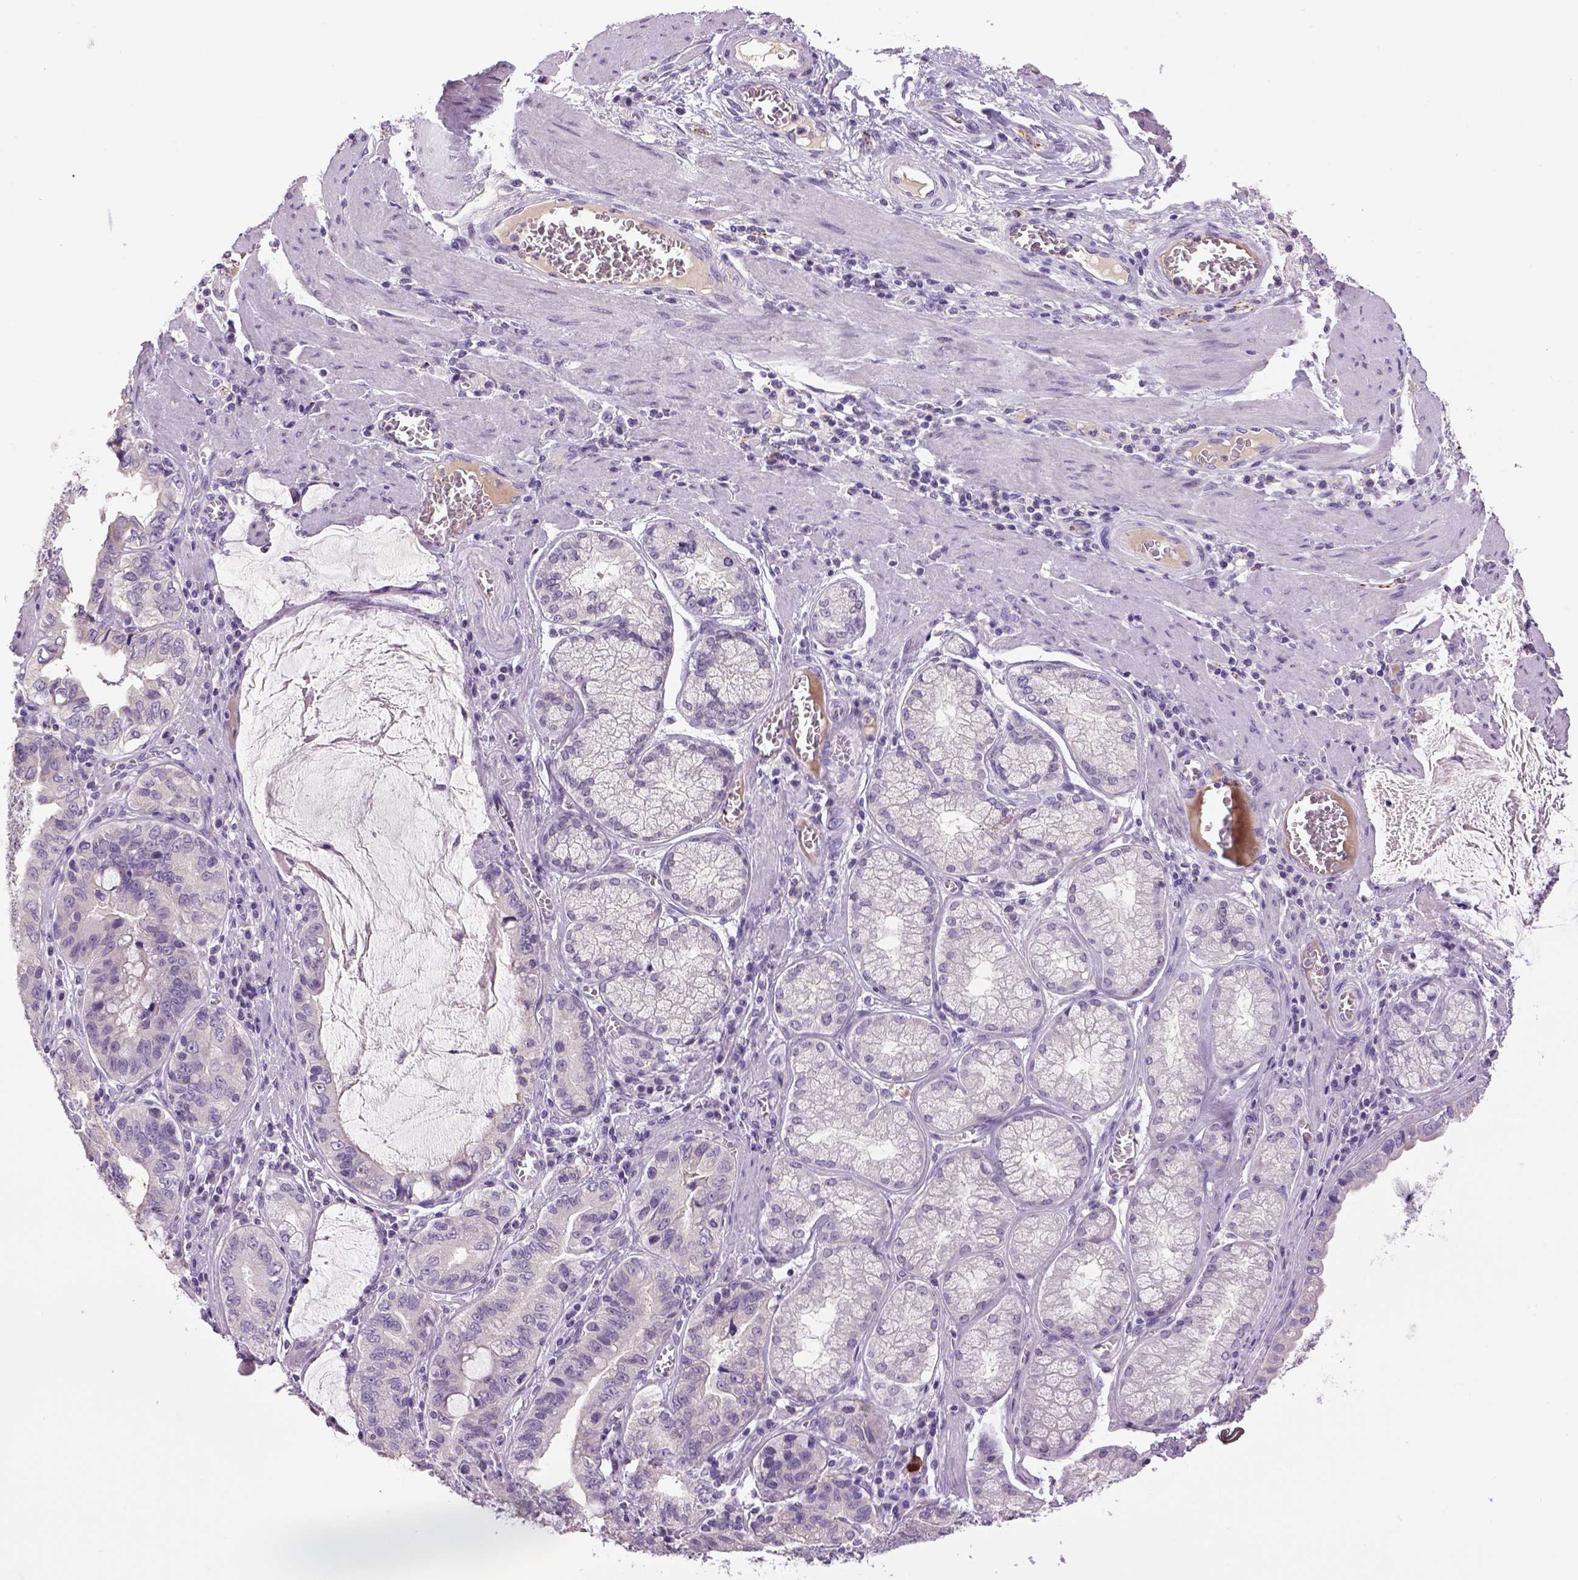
{"staining": {"intensity": "negative", "quantity": "none", "location": "none"}, "tissue": "stomach cancer", "cell_type": "Tumor cells", "image_type": "cancer", "snomed": [{"axis": "morphology", "description": "Adenocarcinoma, NOS"}, {"axis": "topography", "description": "Stomach, lower"}], "caption": "Stomach cancer (adenocarcinoma) stained for a protein using IHC exhibits no positivity tumor cells.", "gene": "DBH", "patient": {"sex": "female", "age": 76}}